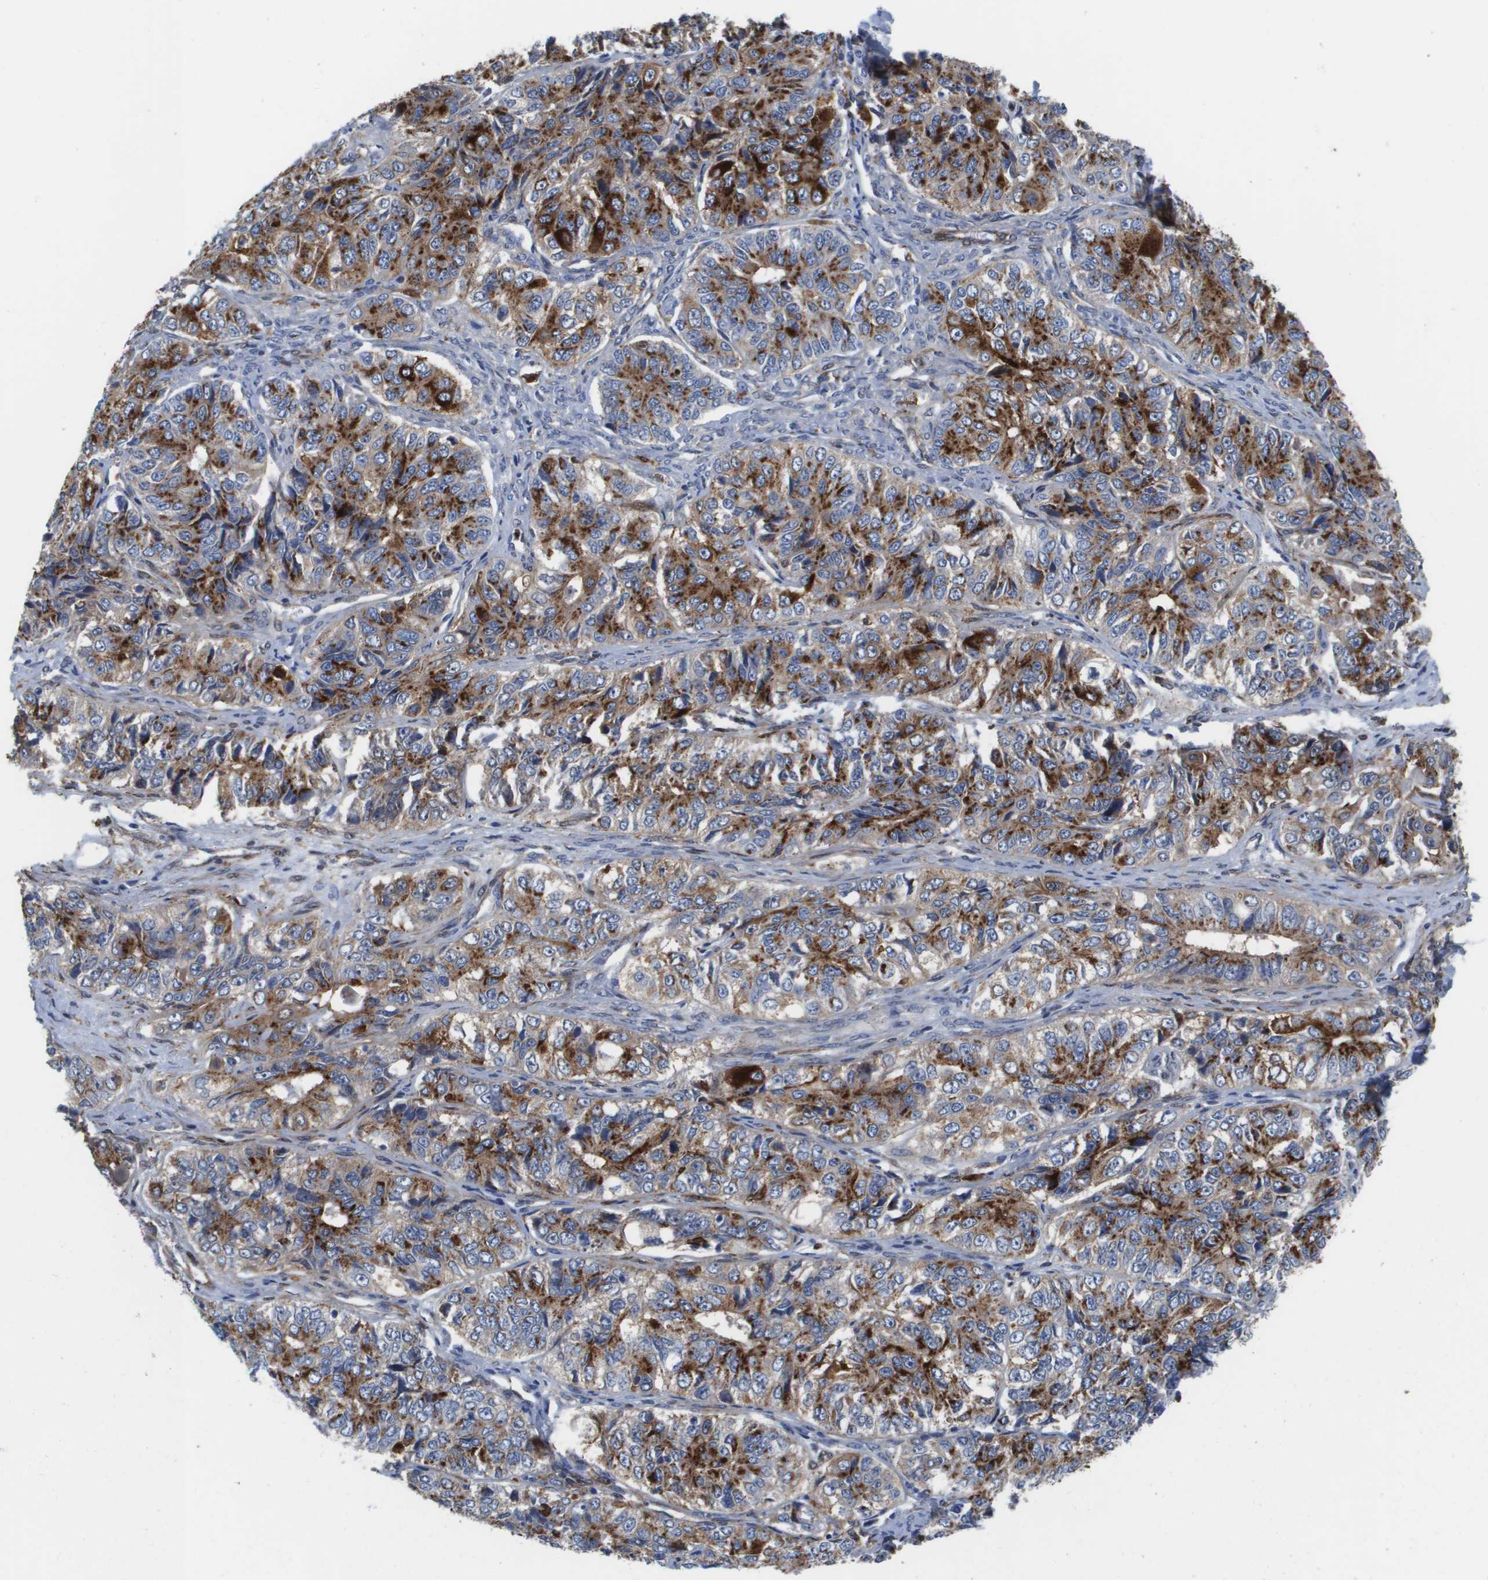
{"staining": {"intensity": "moderate", "quantity": ">75%", "location": "cytoplasmic/membranous"}, "tissue": "ovarian cancer", "cell_type": "Tumor cells", "image_type": "cancer", "snomed": [{"axis": "morphology", "description": "Carcinoma, endometroid"}, {"axis": "topography", "description": "Ovary"}], "caption": "This is an image of immunohistochemistry staining of ovarian cancer (endometroid carcinoma), which shows moderate positivity in the cytoplasmic/membranous of tumor cells.", "gene": "SLC37A2", "patient": {"sex": "female", "age": 51}}